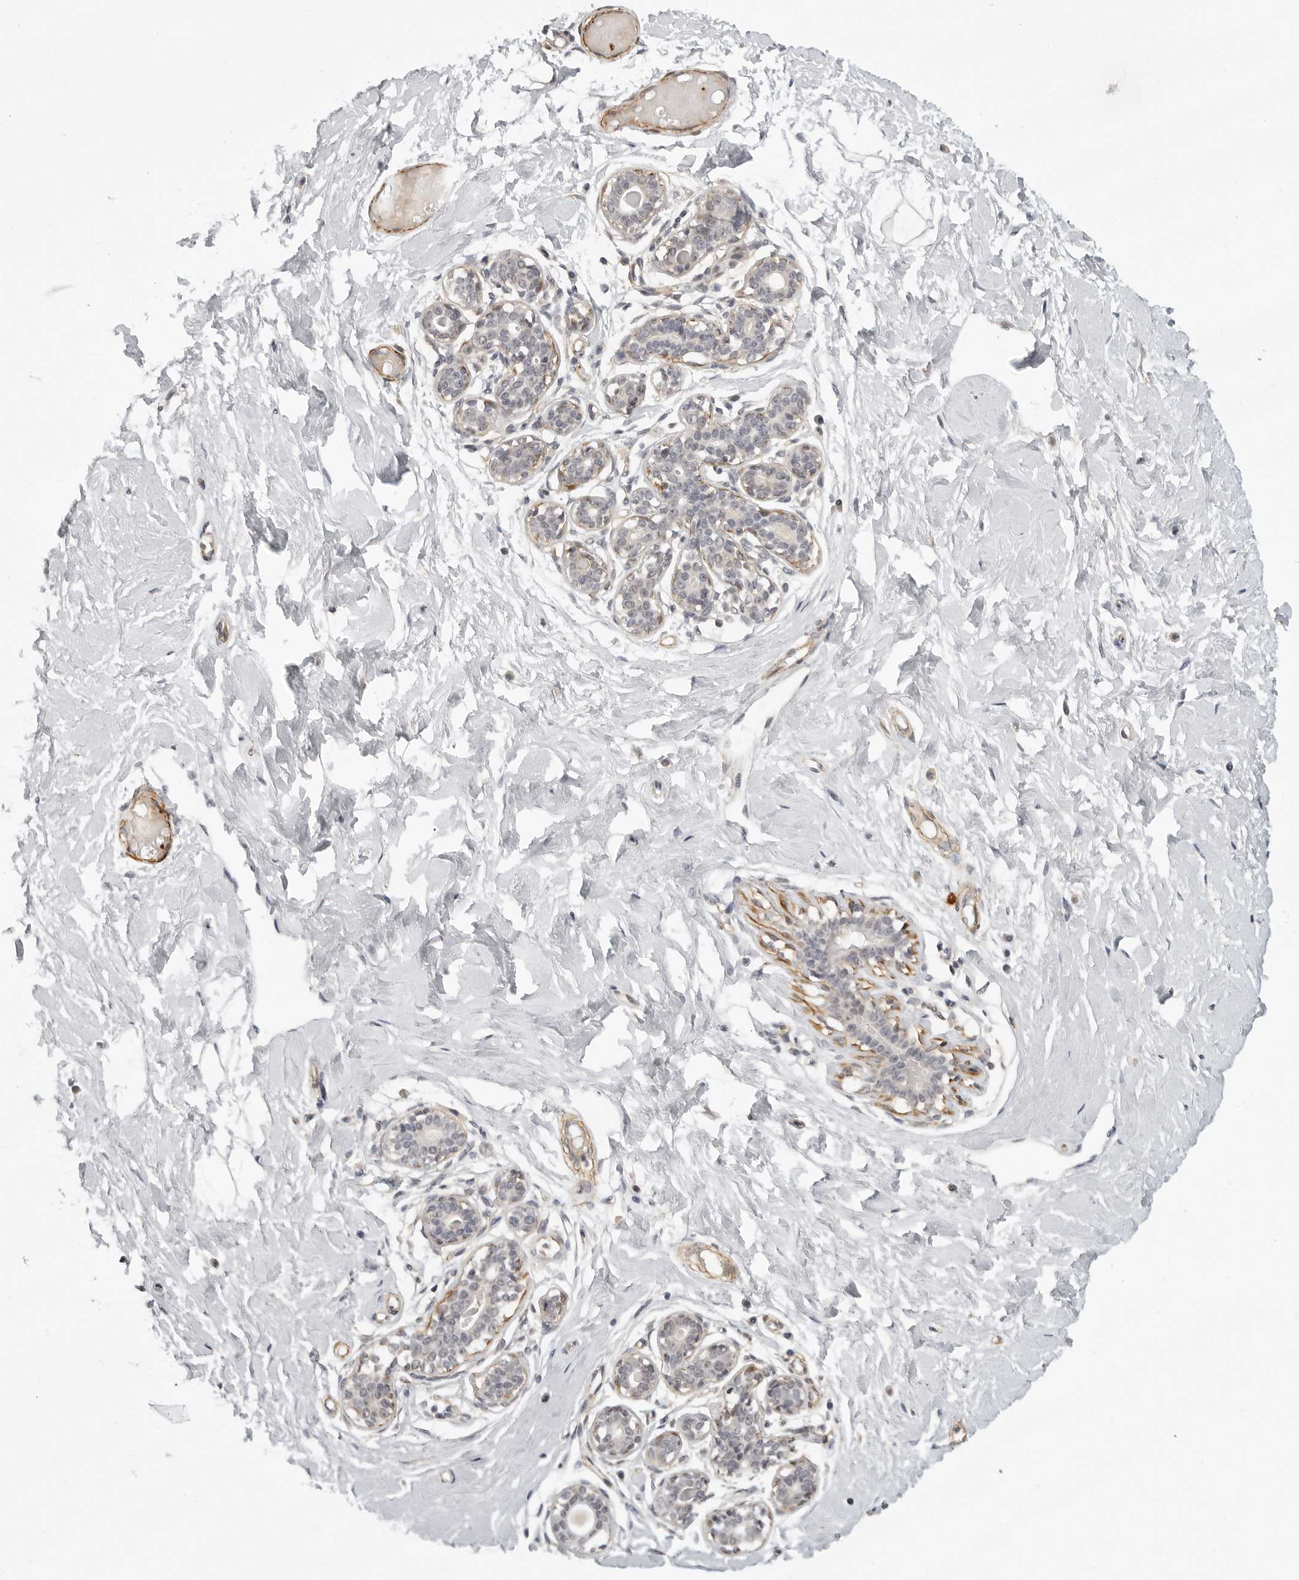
{"staining": {"intensity": "negative", "quantity": "none", "location": "none"}, "tissue": "breast", "cell_type": "Adipocytes", "image_type": "normal", "snomed": [{"axis": "morphology", "description": "Normal tissue, NOS"}, {"axis": "morphology", "description": "Adenoma, NOS"}, {"axis": "topography", "description": "Breast"}], "caption": "Immunohistochemistry histopathology image of normal breast: breast stained with DAB exhibits no significant protein expression in adipocytes. The staining is performed using DAB (3,3'-diaminobenzidine) brown chromogen with nuclei counter-stained in using hematoxylin.", "gene": "TUT4", "patient": {"sex": "female", "age": 23}}